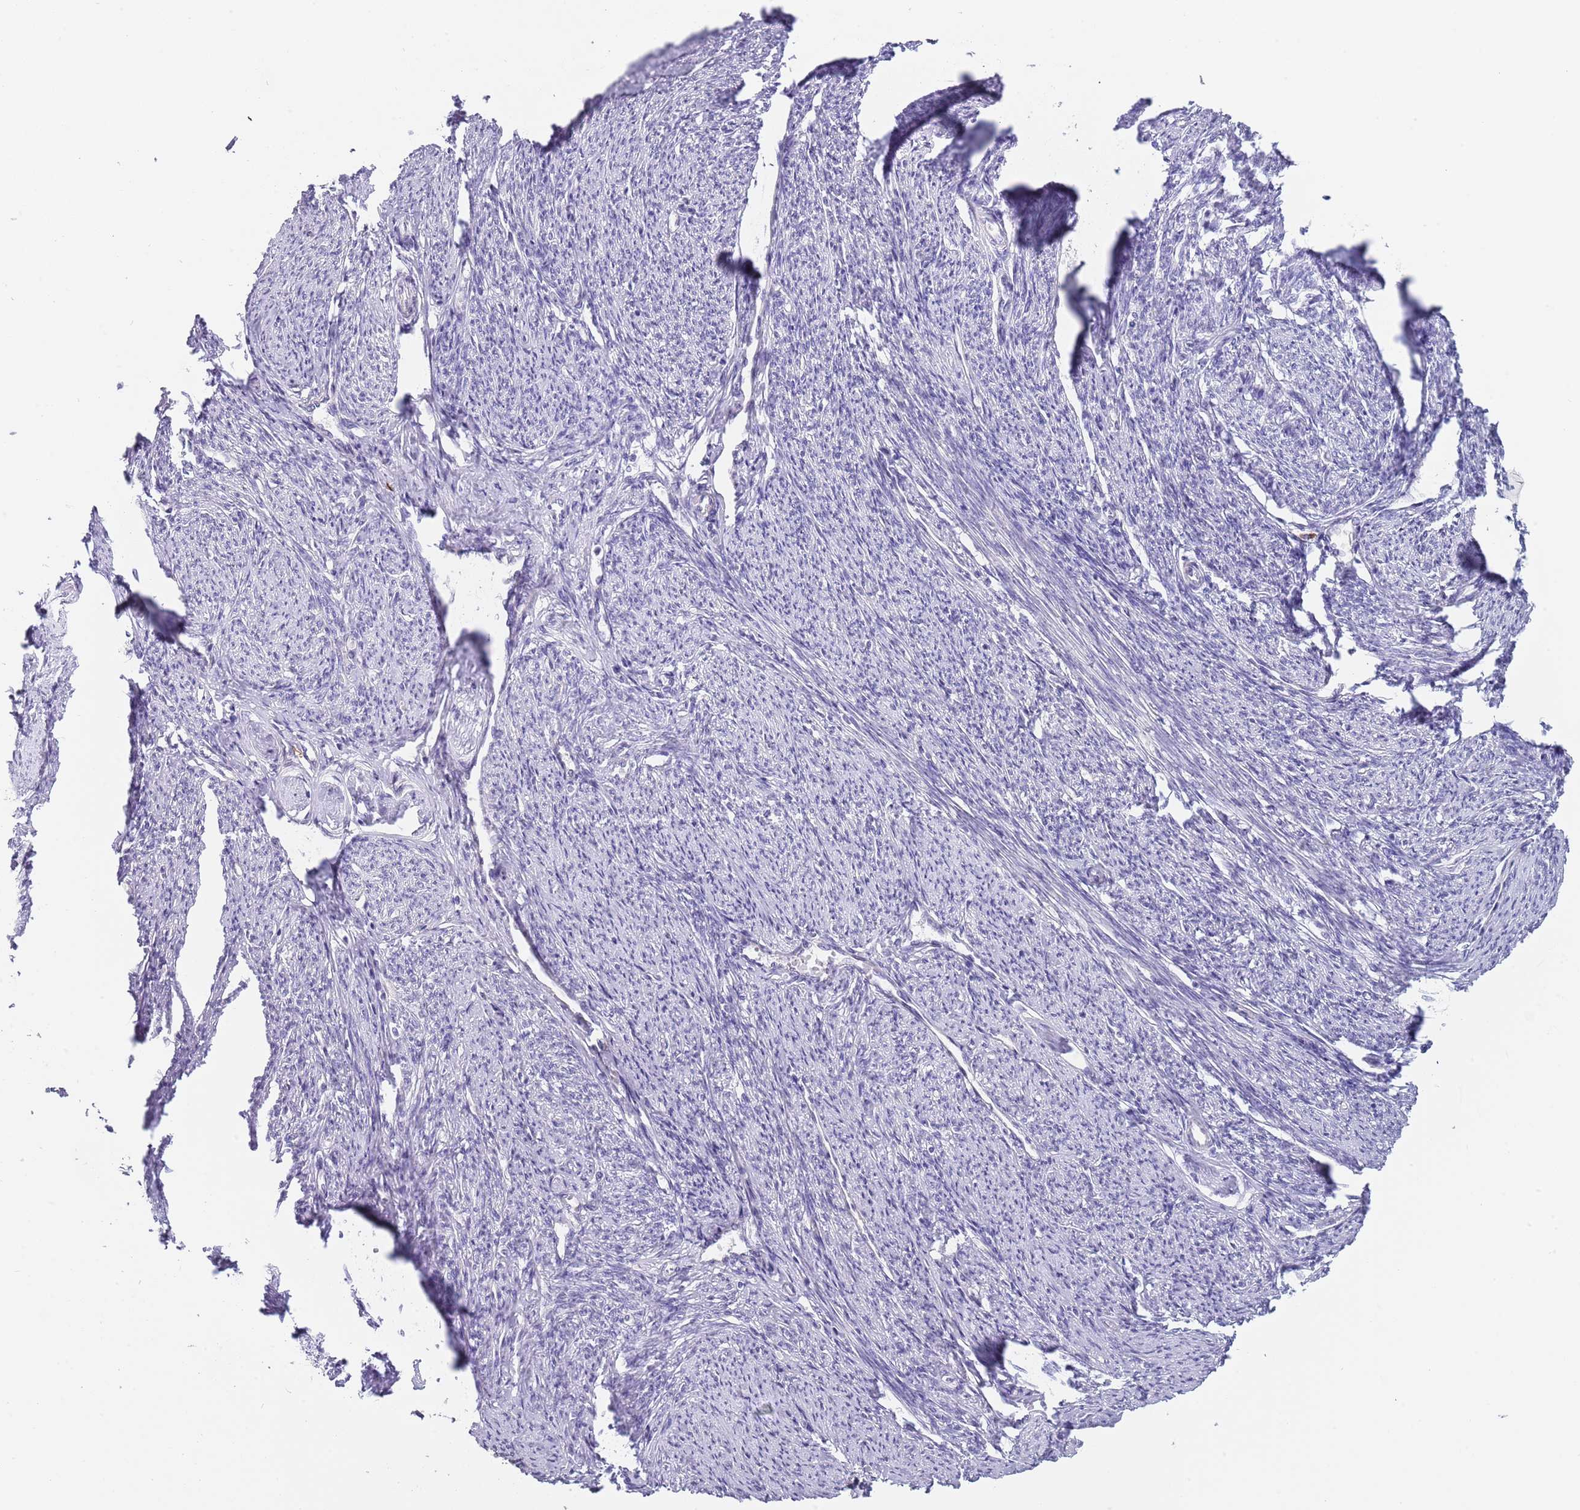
{"staining": {"intensity": "negative", "quantity": "none", "location": "none"}, "tissue": "smooth muscle", "cell_type": "Smooth muscle cells", "image_type": "normal", "snomed": [{"axis": "morphology", "description": "Normal tissue, NOS"}, {"axis": "topography", "description": "Smooth muscle"}, {"axis": "topography", "description": "Uterus"}], "caption": "Smooth muscle cells are negative for protein expression in benign human smooth muscle. (Stains: DAB (3,3'-diaminobenzidine) IHC with hematoxylin counter stain, Microscopy: brightfield microscopy at high magnification).", "gene": "TNRC6C", "patient": {"sex": "female", "age": 59}}